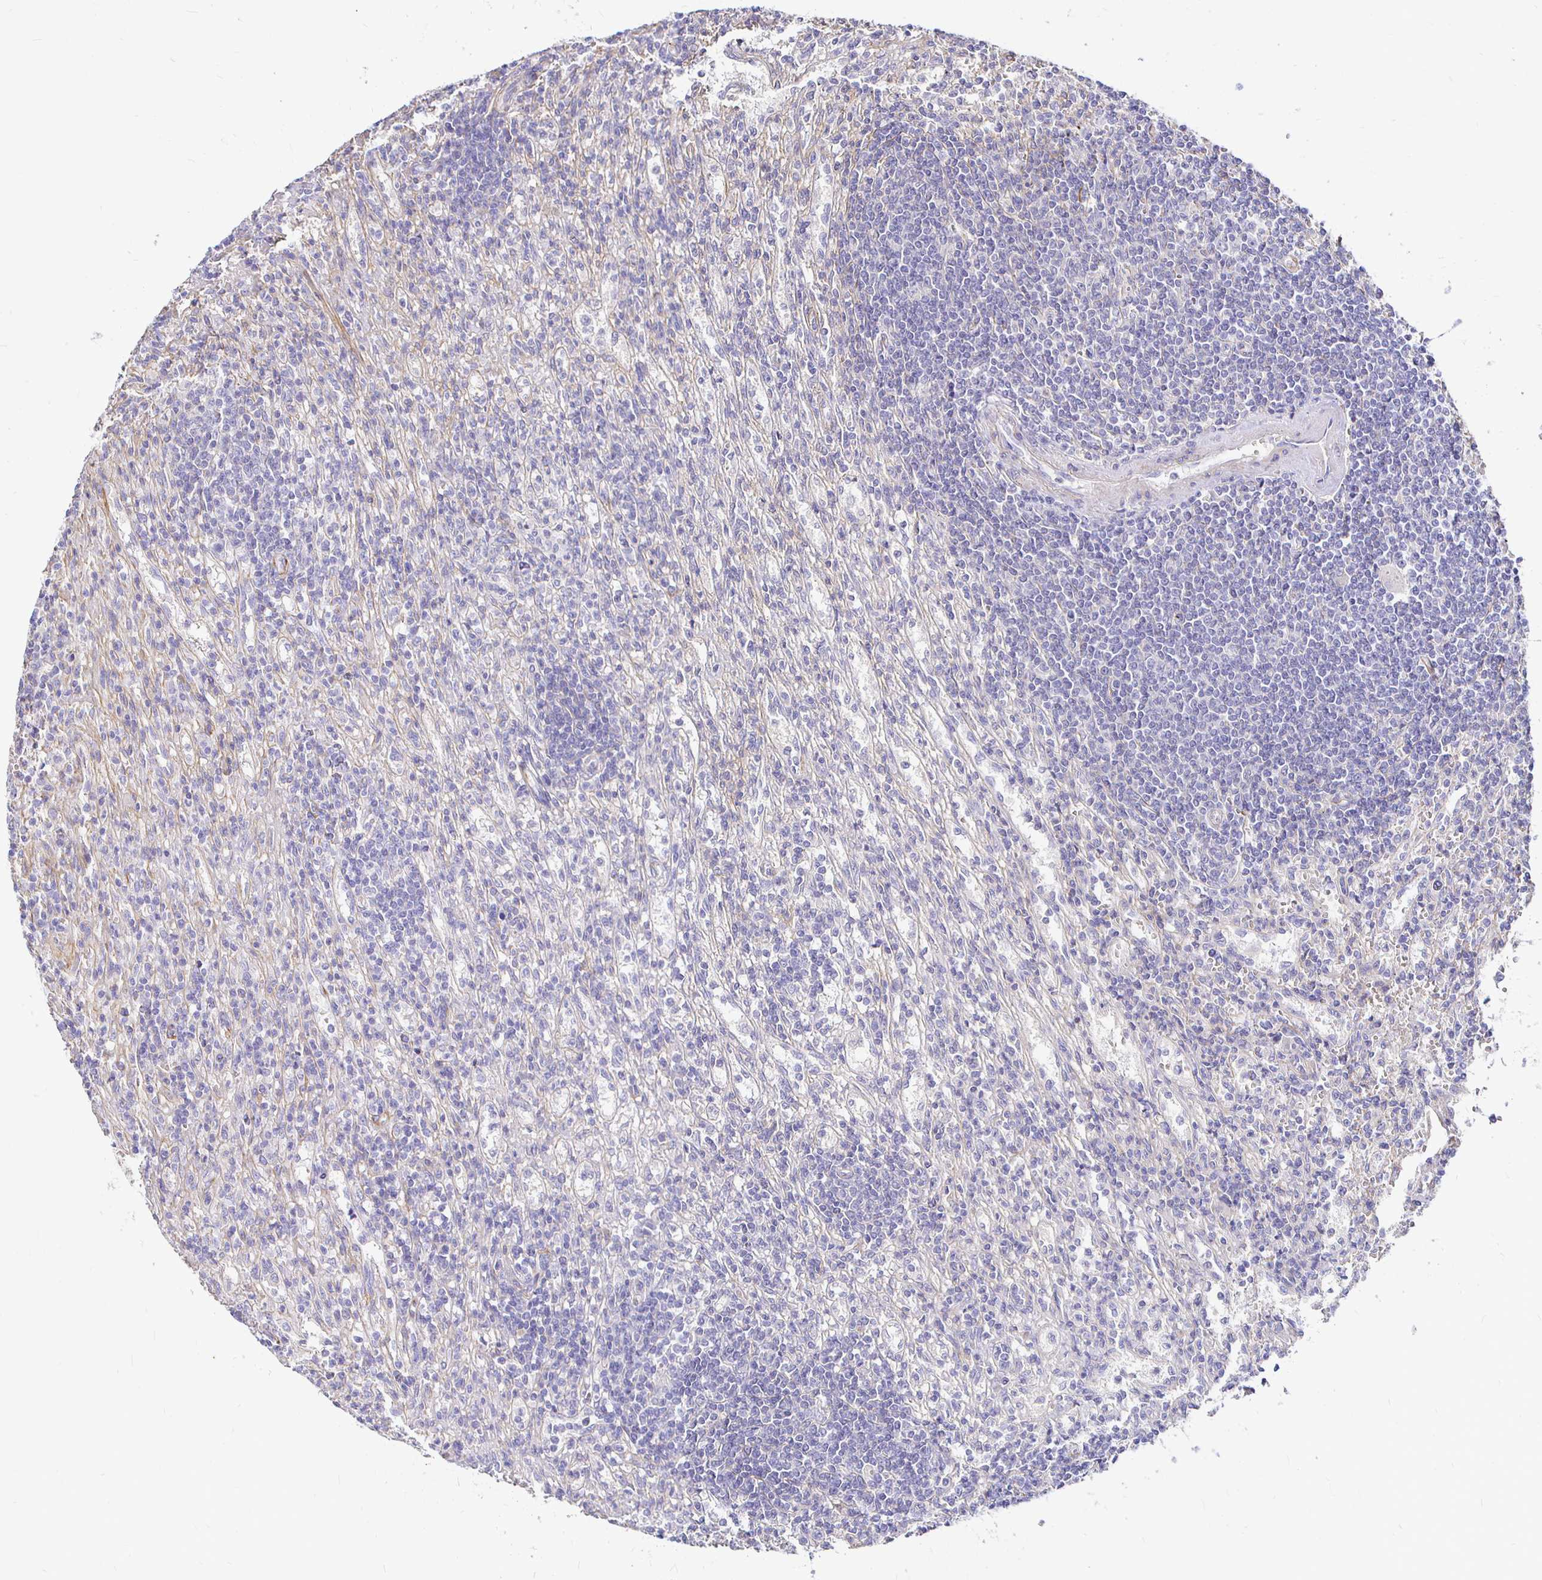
{"staining": {"intensity": "negative", "quantity": "none", "location": "none"}, "tissue": "lymphoma", "cell_type": "Tumor cells", "image_type": "cancer", "snomed": [{"axis": "morphology", "description": "Malignant lymphoma, non-Hodgkin's type, Low grade"}, {"axis": "topography", "description": "Spleen"}], "caption": "Immunohistochemistry (IHC) of low-grade malignant lymphoma, non-Hodgkin's type shows no staining in tumor cells. Brightfield microscopy of IHC stained with DAB (3,3'-diaminobenzidine) (brown) and hematoxylin (blue), captured at high magnification.", "gene": "PALM2AKAP2", "patient": {"sex": "male", "age": 76}}